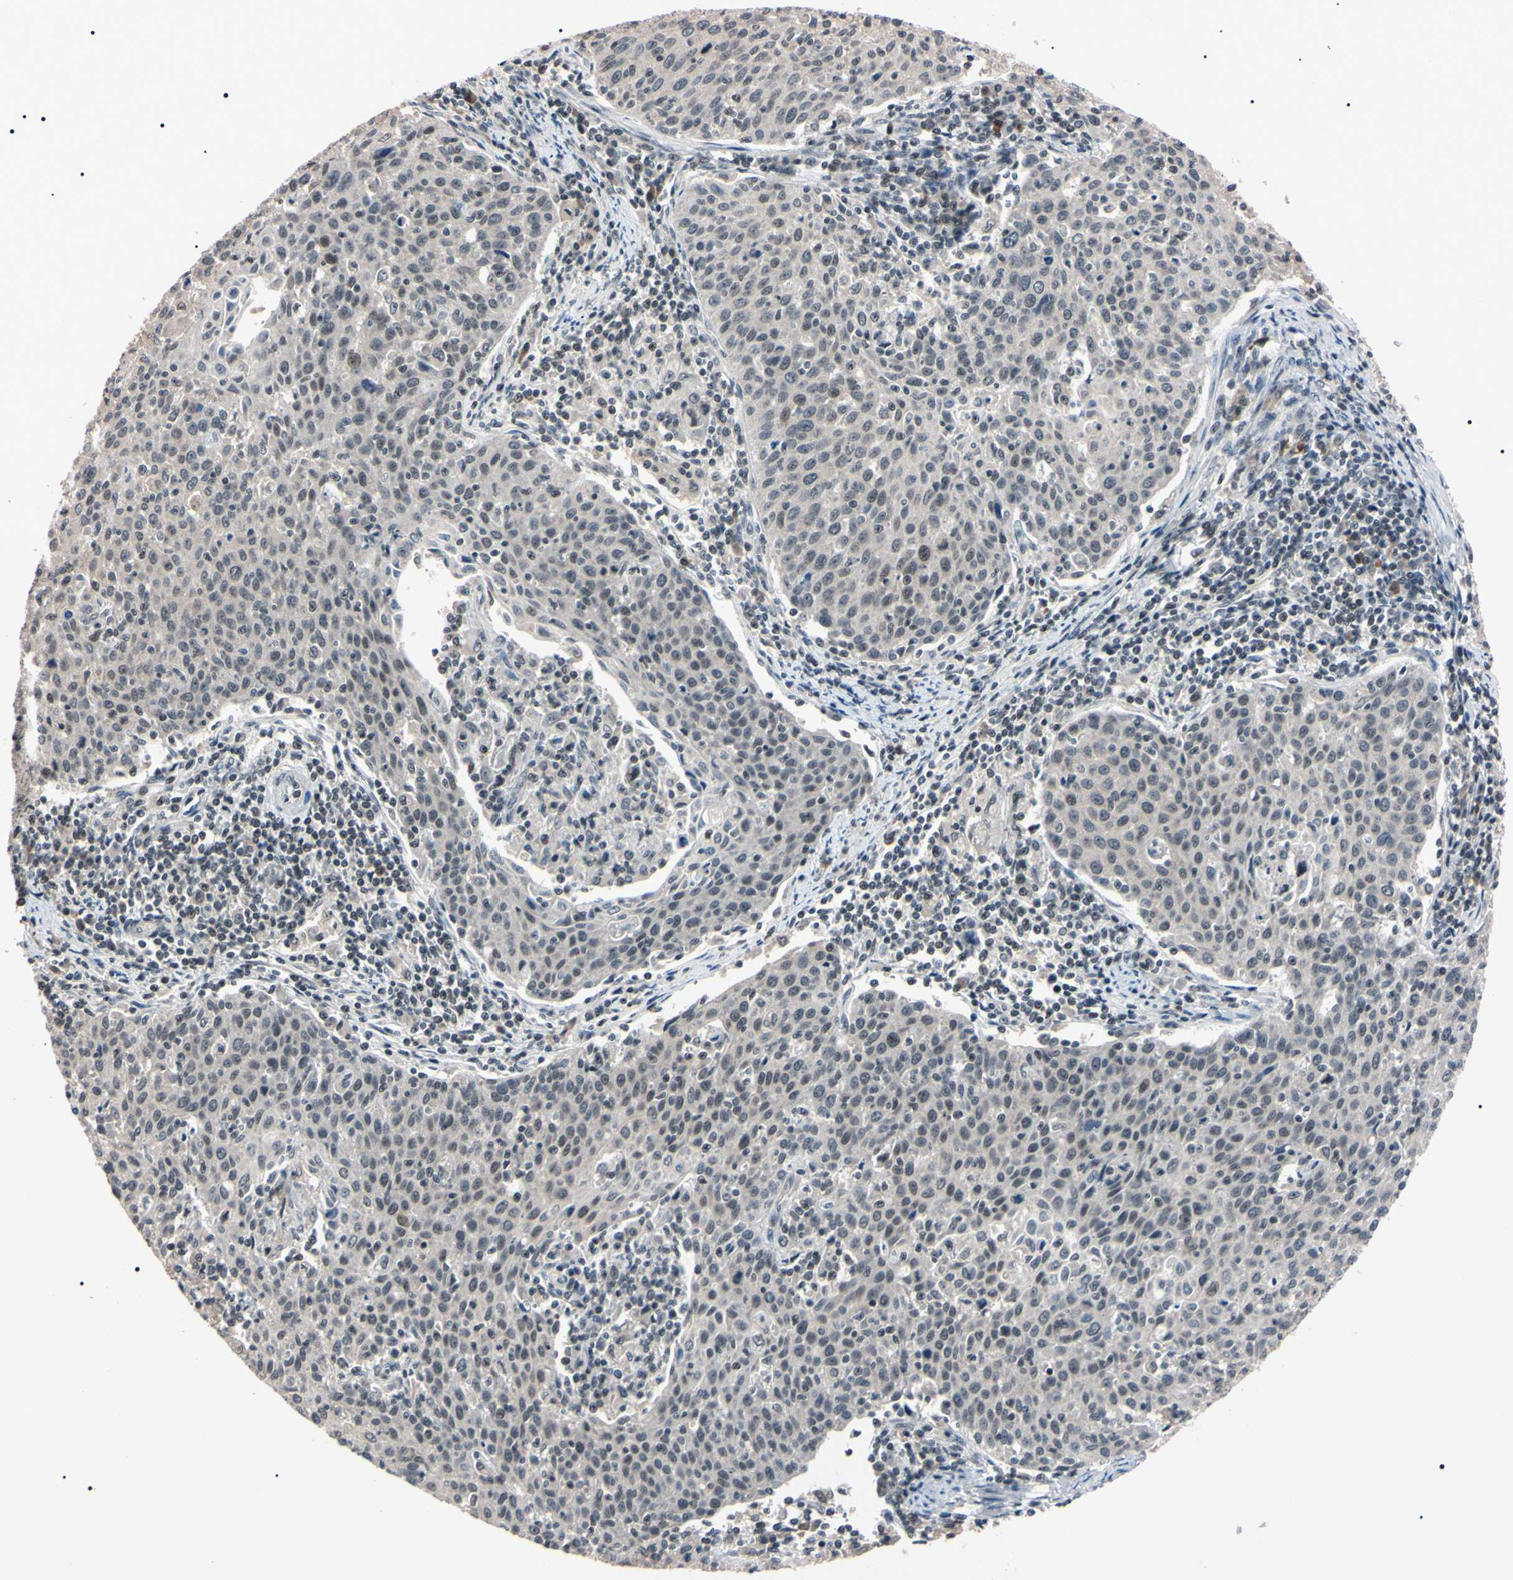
{"staining": {"intensity": "weak", "quantity": "25%-75%", "location": "nuclear"}, "tissue": "cervical cancer", "cell_type": "Tumor cells", "image_type": "cancer", "snomed": [{"axis": "morphology", "description": "Squamous cell carcinoma, NOS"}, {"axis": "topography", "description": "Cervix"}], "caption": "The photomicrograph exhibits a brown stain indicating the presence of a protein in the nuclear of tumor cells in cervical cancer.", "gene": "YY1", "patient": {"sex": "female", "age": 38}}